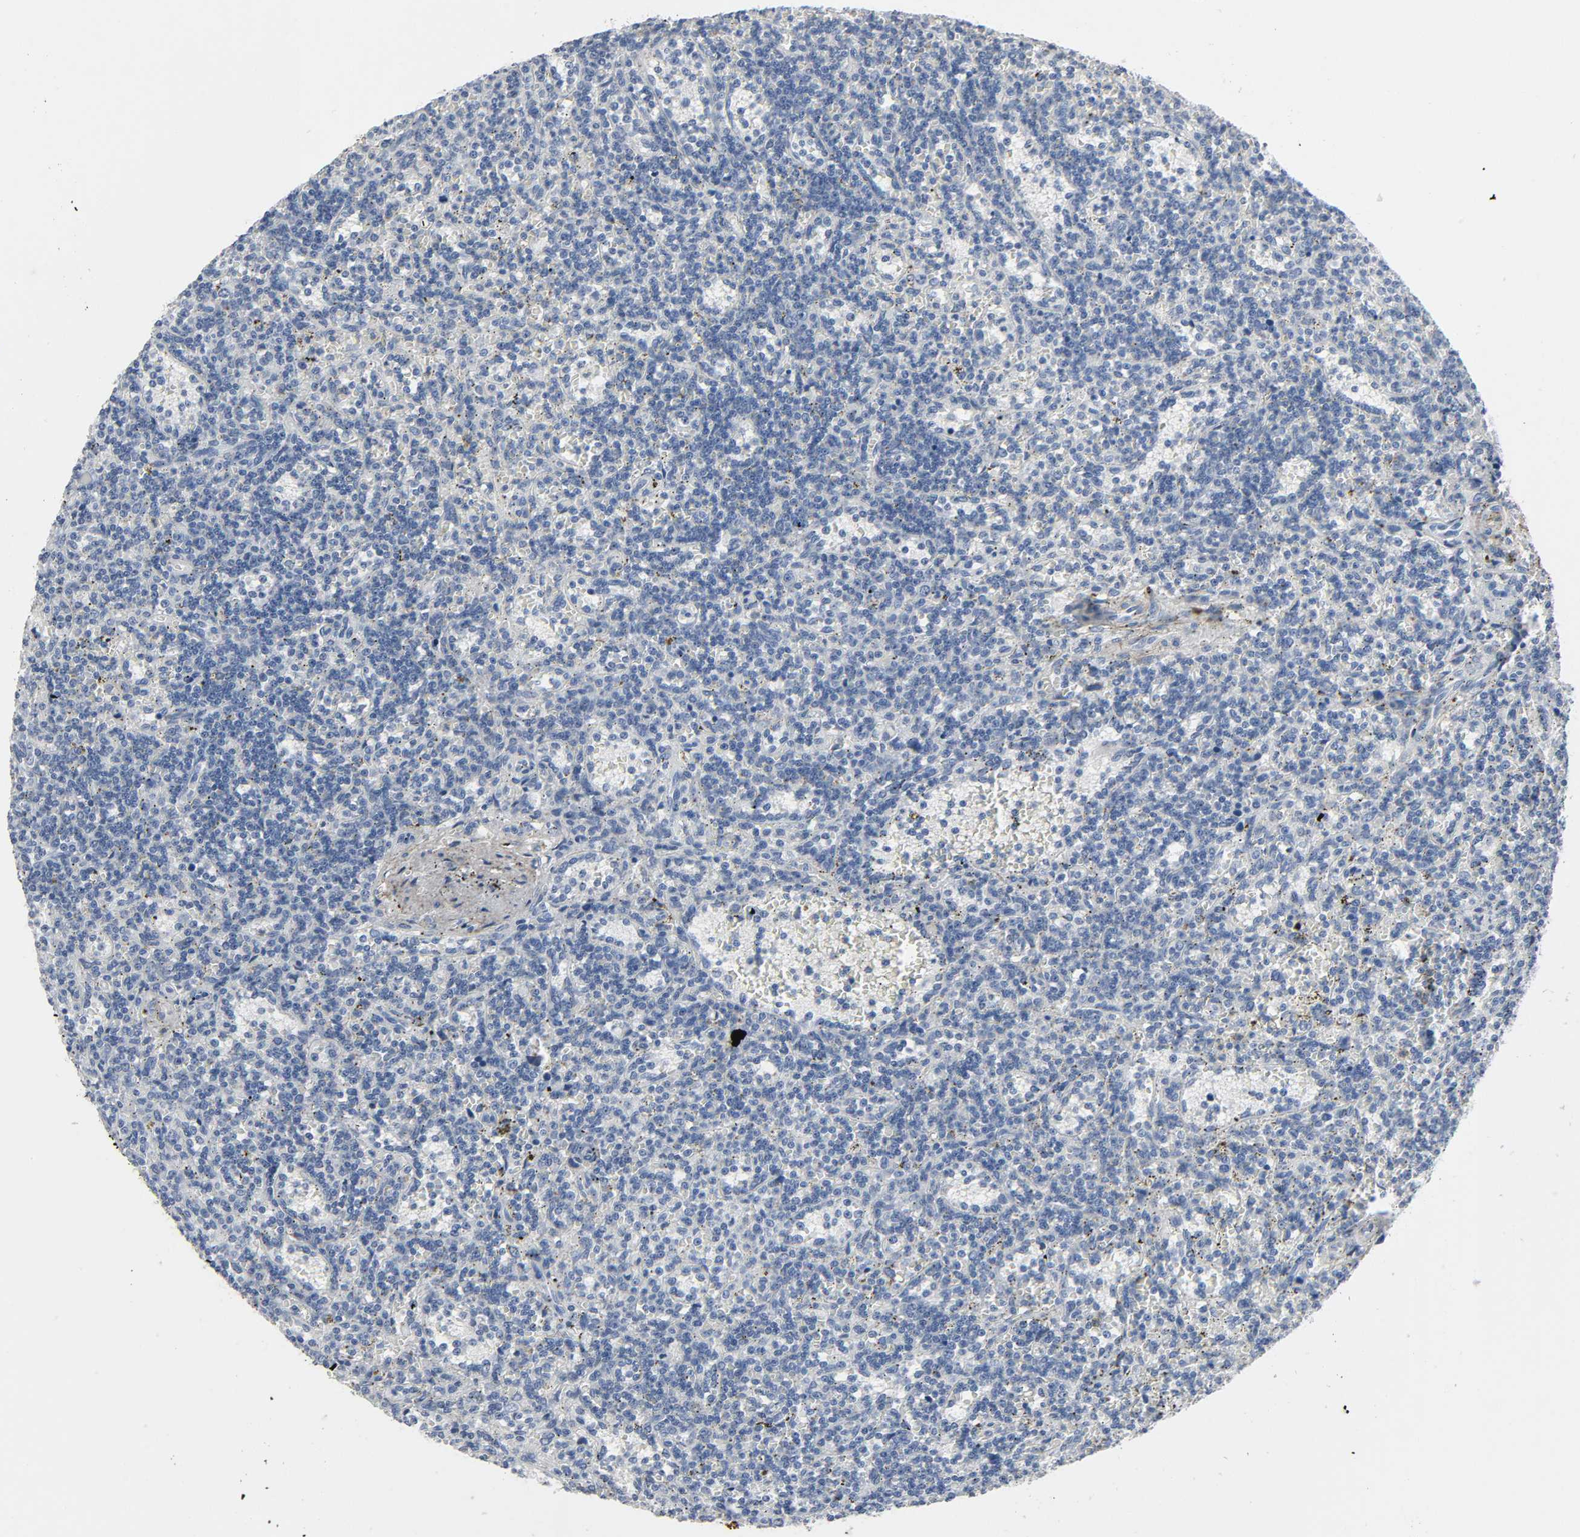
{"staining": {"intensity": "negative", "quantity": "none", "location": "none"}, "tissue": "lymphoma", "cell_type": "Tumor cells", "image_type": "cancer", "snomed": [{"axis": "morphology", "description": "Malignant lymphoma, non-Hodgkin's type, Low grade"}, {"axis": "topography", "description": "Spleen"}], "caption": "This is an immunohistochemistry image of malignant lymphoma, non-Hodgkin's type (low-grade). There is no expression in tumor cells.", "gene": "FBLN5", "patient": {"sex": "male", "age": 73}}